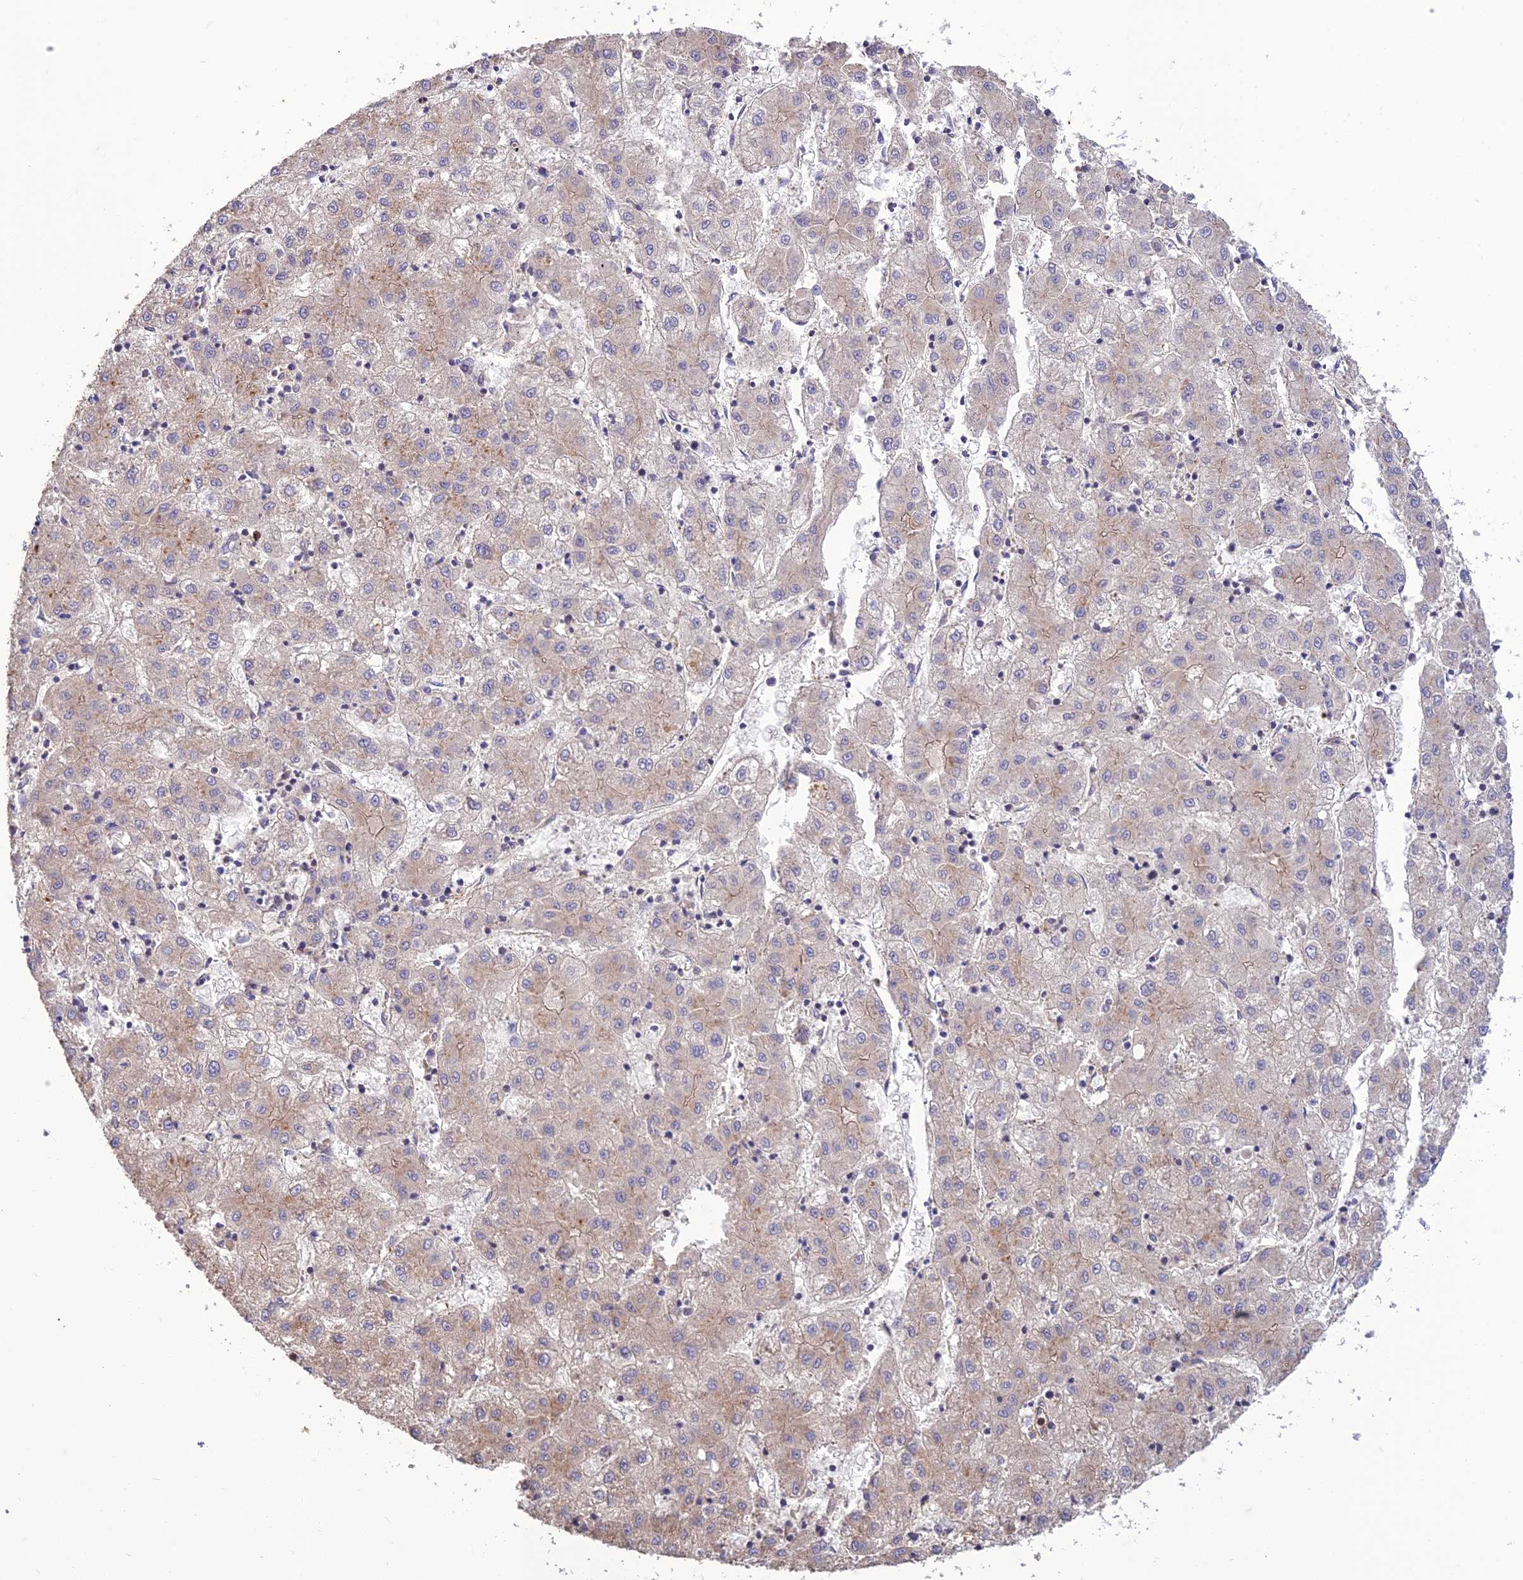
{"staining": {"intensity": "weak", "quantity": "<25%", "location": "cytoplasmic/membranous"}, "tissue": "liver cancer", "cell_type": "Tumor cells", "image_type": "cancer", "snomed": [{"axis": "morphology", "description": "Carcinoma, Hepatocellular, NOS"}, {"axis": "topography", "description": "Liver"}], "caption": "Immunohistochemistry (IHC) image of human hepatocellular carcinoma (liver) stained for a protein (brown), which shows no staining in tumor cells.", "gene": "TMEM131L", "patient": {"sex": "male", "age": 72}}